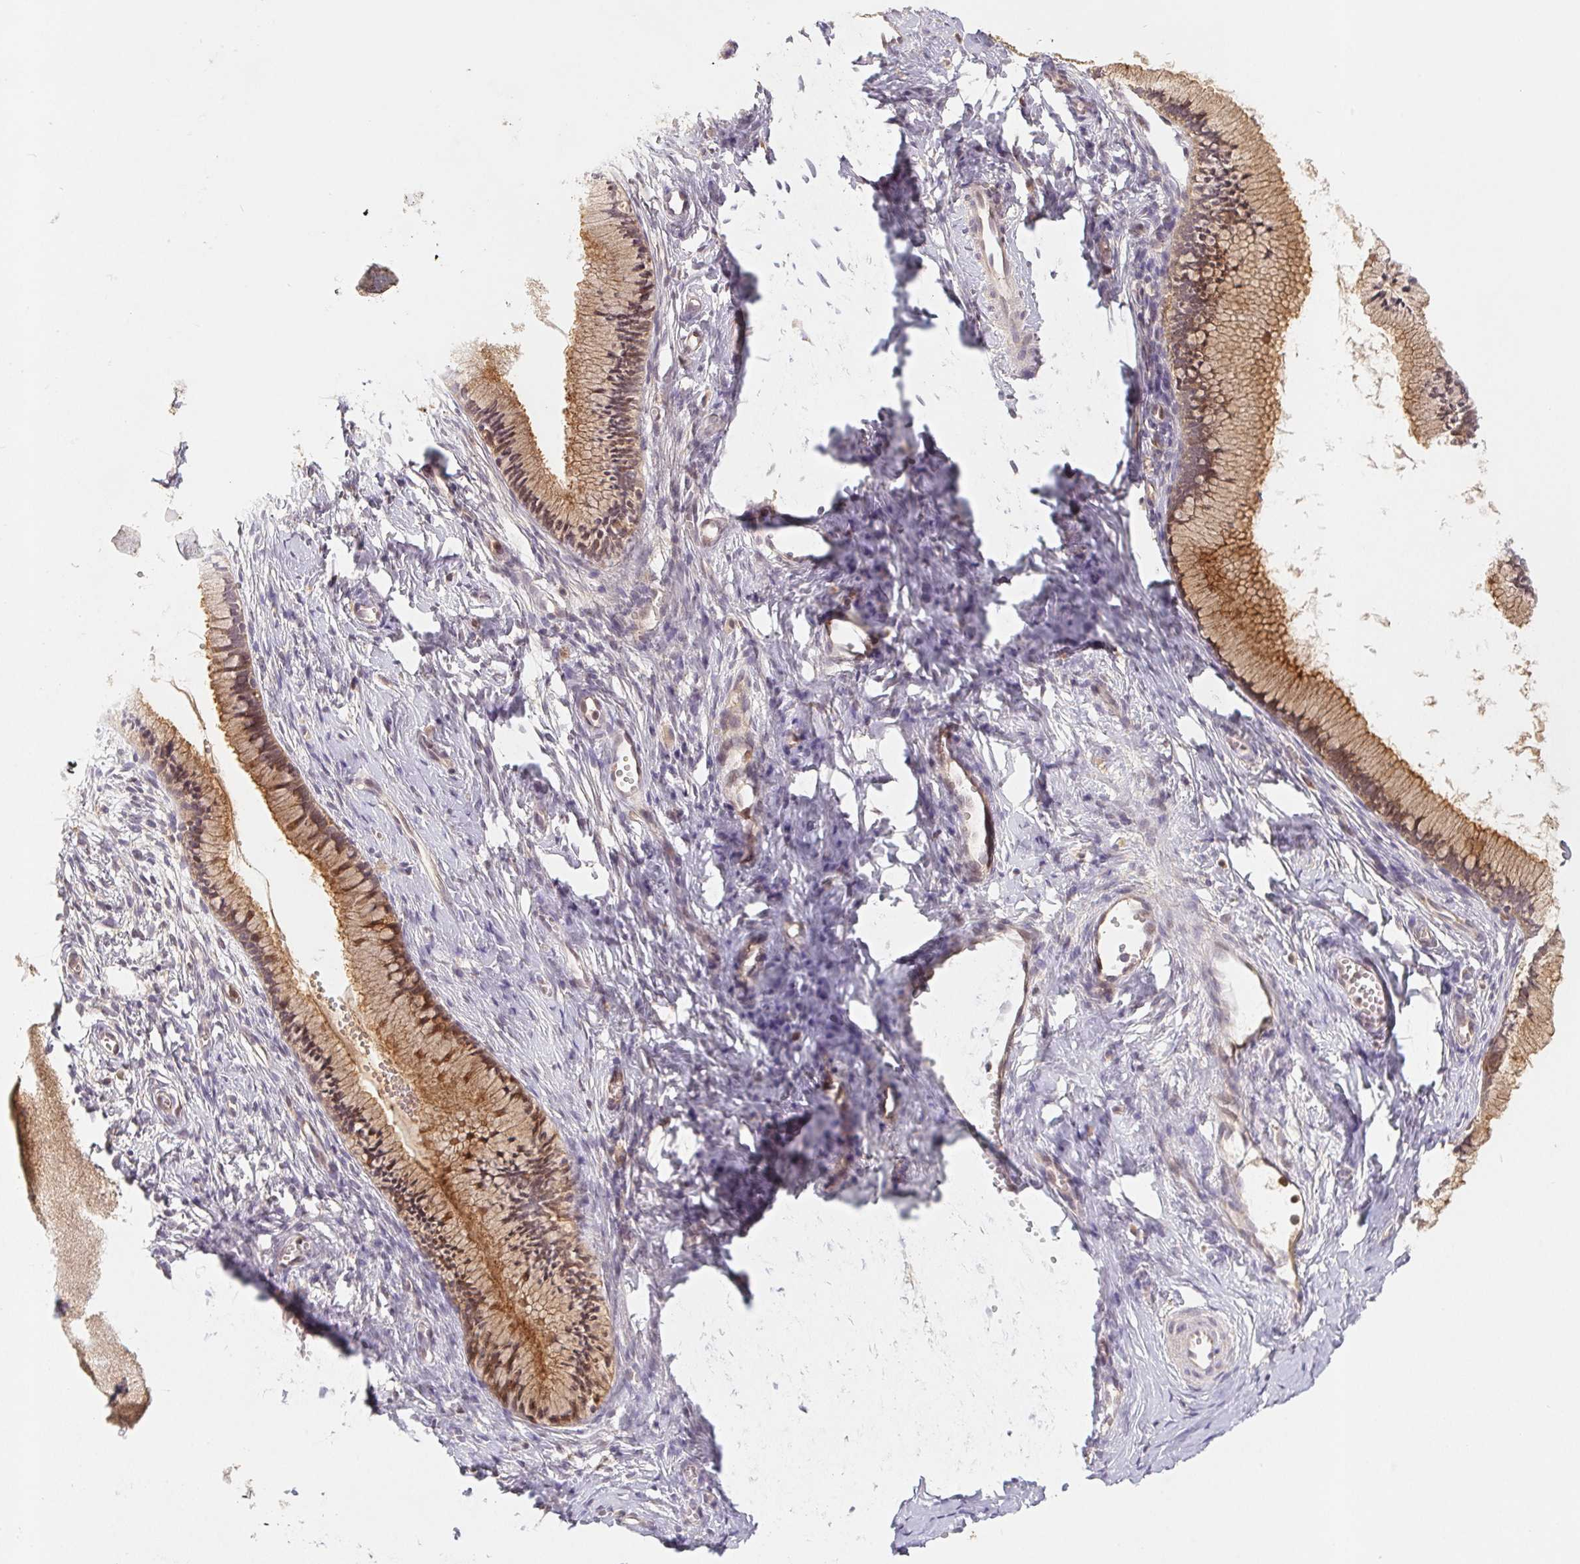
{"staining": {"intensity": "moderate", "quantity": ">75%", "location": "cytoplasmic/membranous"}, "tissue": "cervix", "cell_type": "Glandular cells", "image_type": "normal", "snomed": [{"axis": "morphology", "description": "Normal tissue, NOS"}, {"axis": "topography", "description": "Cervix"}], "caption": "A micrograph of cervix stained for a protein shows moderate cytoplasmic/membranous brown staining in glandular cells. (DAB IHC, brown staining for protein, blue staining for nuclei).", "gene": "MTHFD1L", "patient": {"sex": "female", "age": 40}}